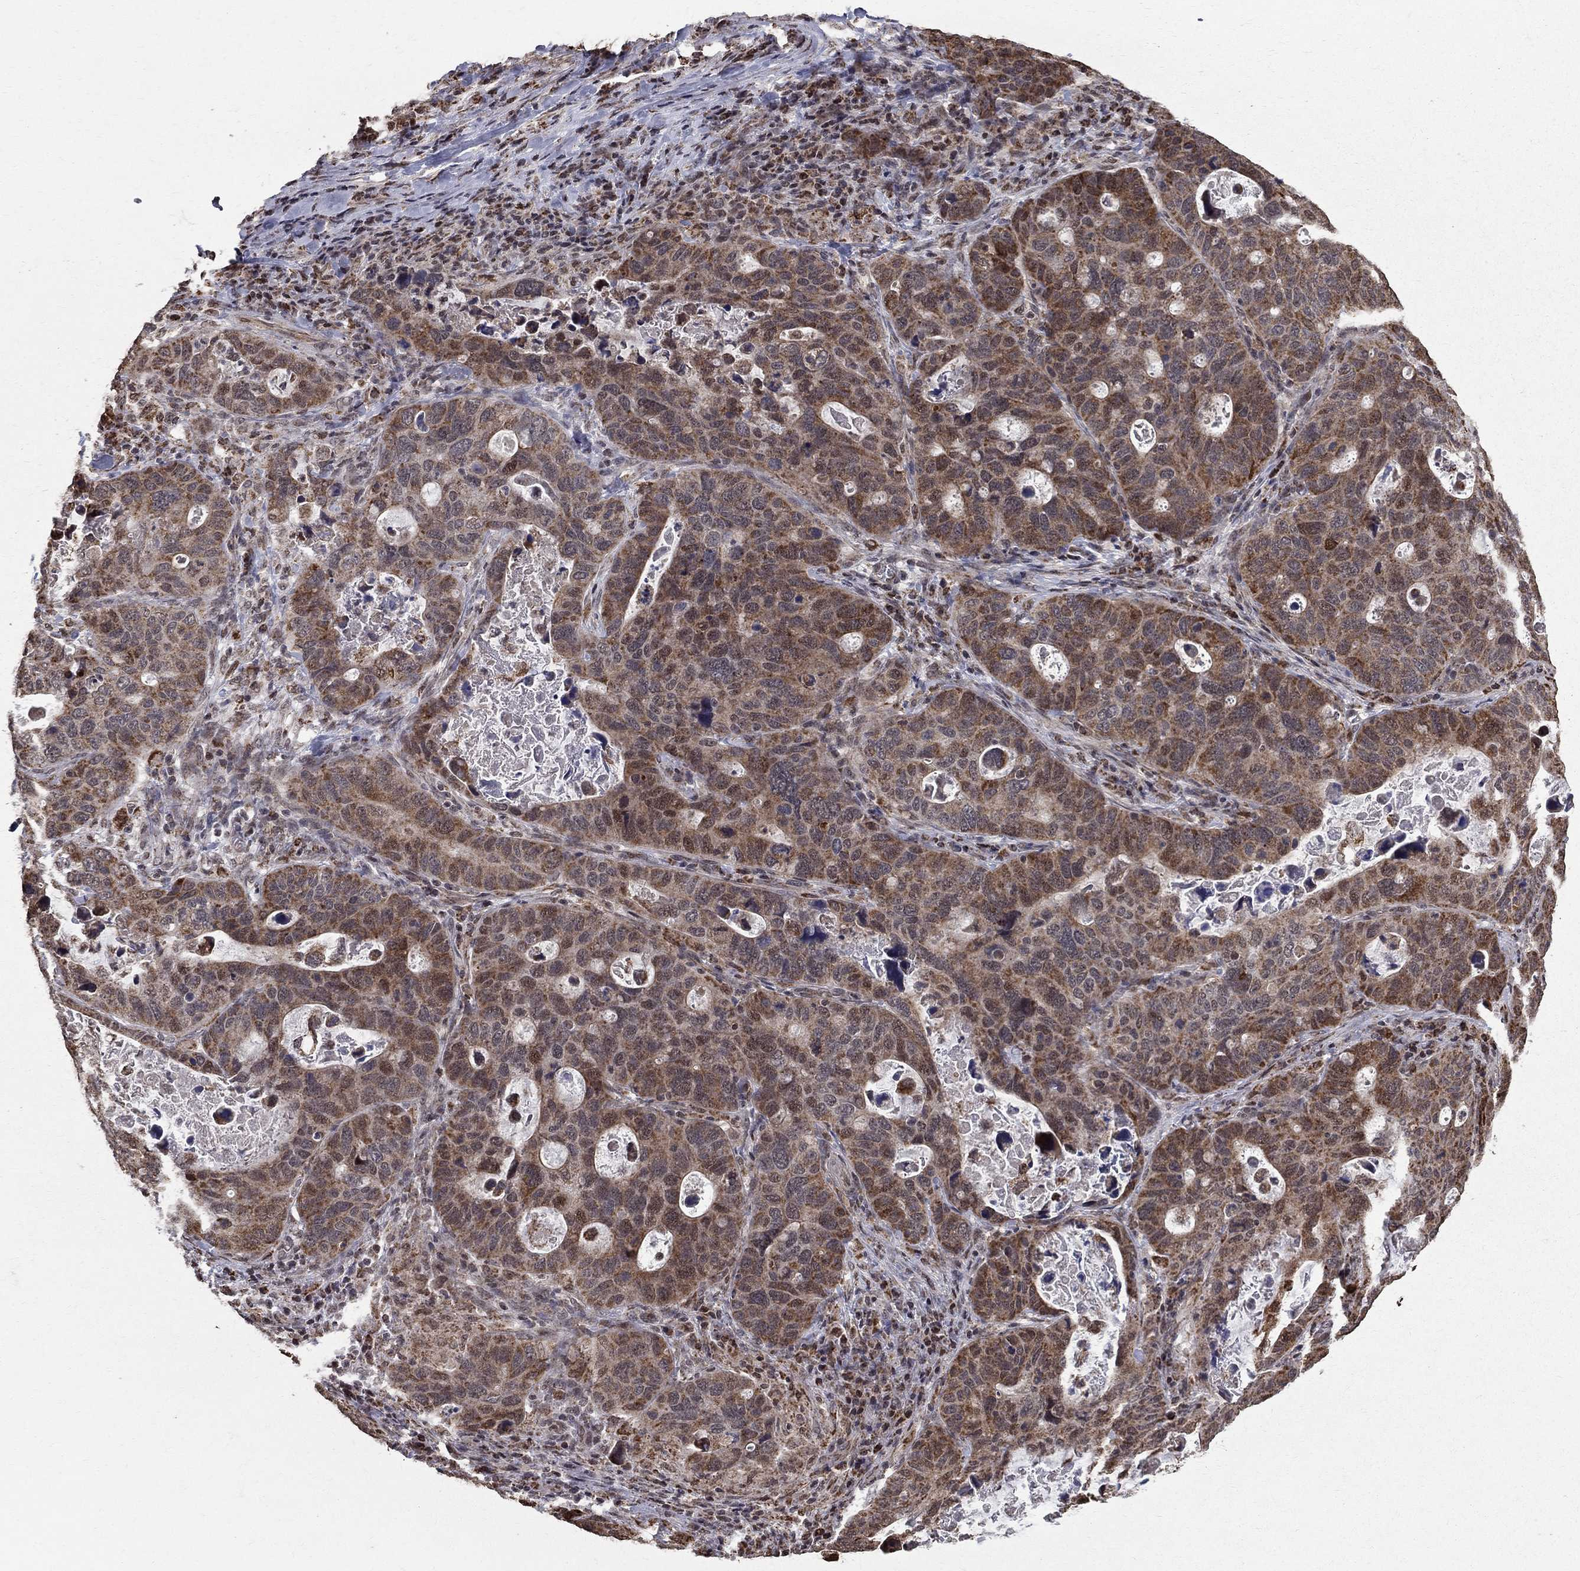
{"staining": {"intensity": "moderate", "quantity": ">75%", "location": "cytoplasmic/membranous"}, "tissue": "stomach cancer", "cell_type": "Tumor cells", "image_type": "cancer", "snomed": [{"axis": "morphology", "description": "Adenocarcinoma, NOS"}, {"axis": "topography", "description": "Stomach"}], "caption": "The image displays immunohistochemical staining of stomach cancer (adenocarcinoma). There is moderate cytoplasmic/membranous staining is seen in about >75% of tumor cells. Ihc stains the protein in brown and the nuclei are stained blue.", "gene": "ACOT13", "patient": {"sex": "male", "age": 54}}